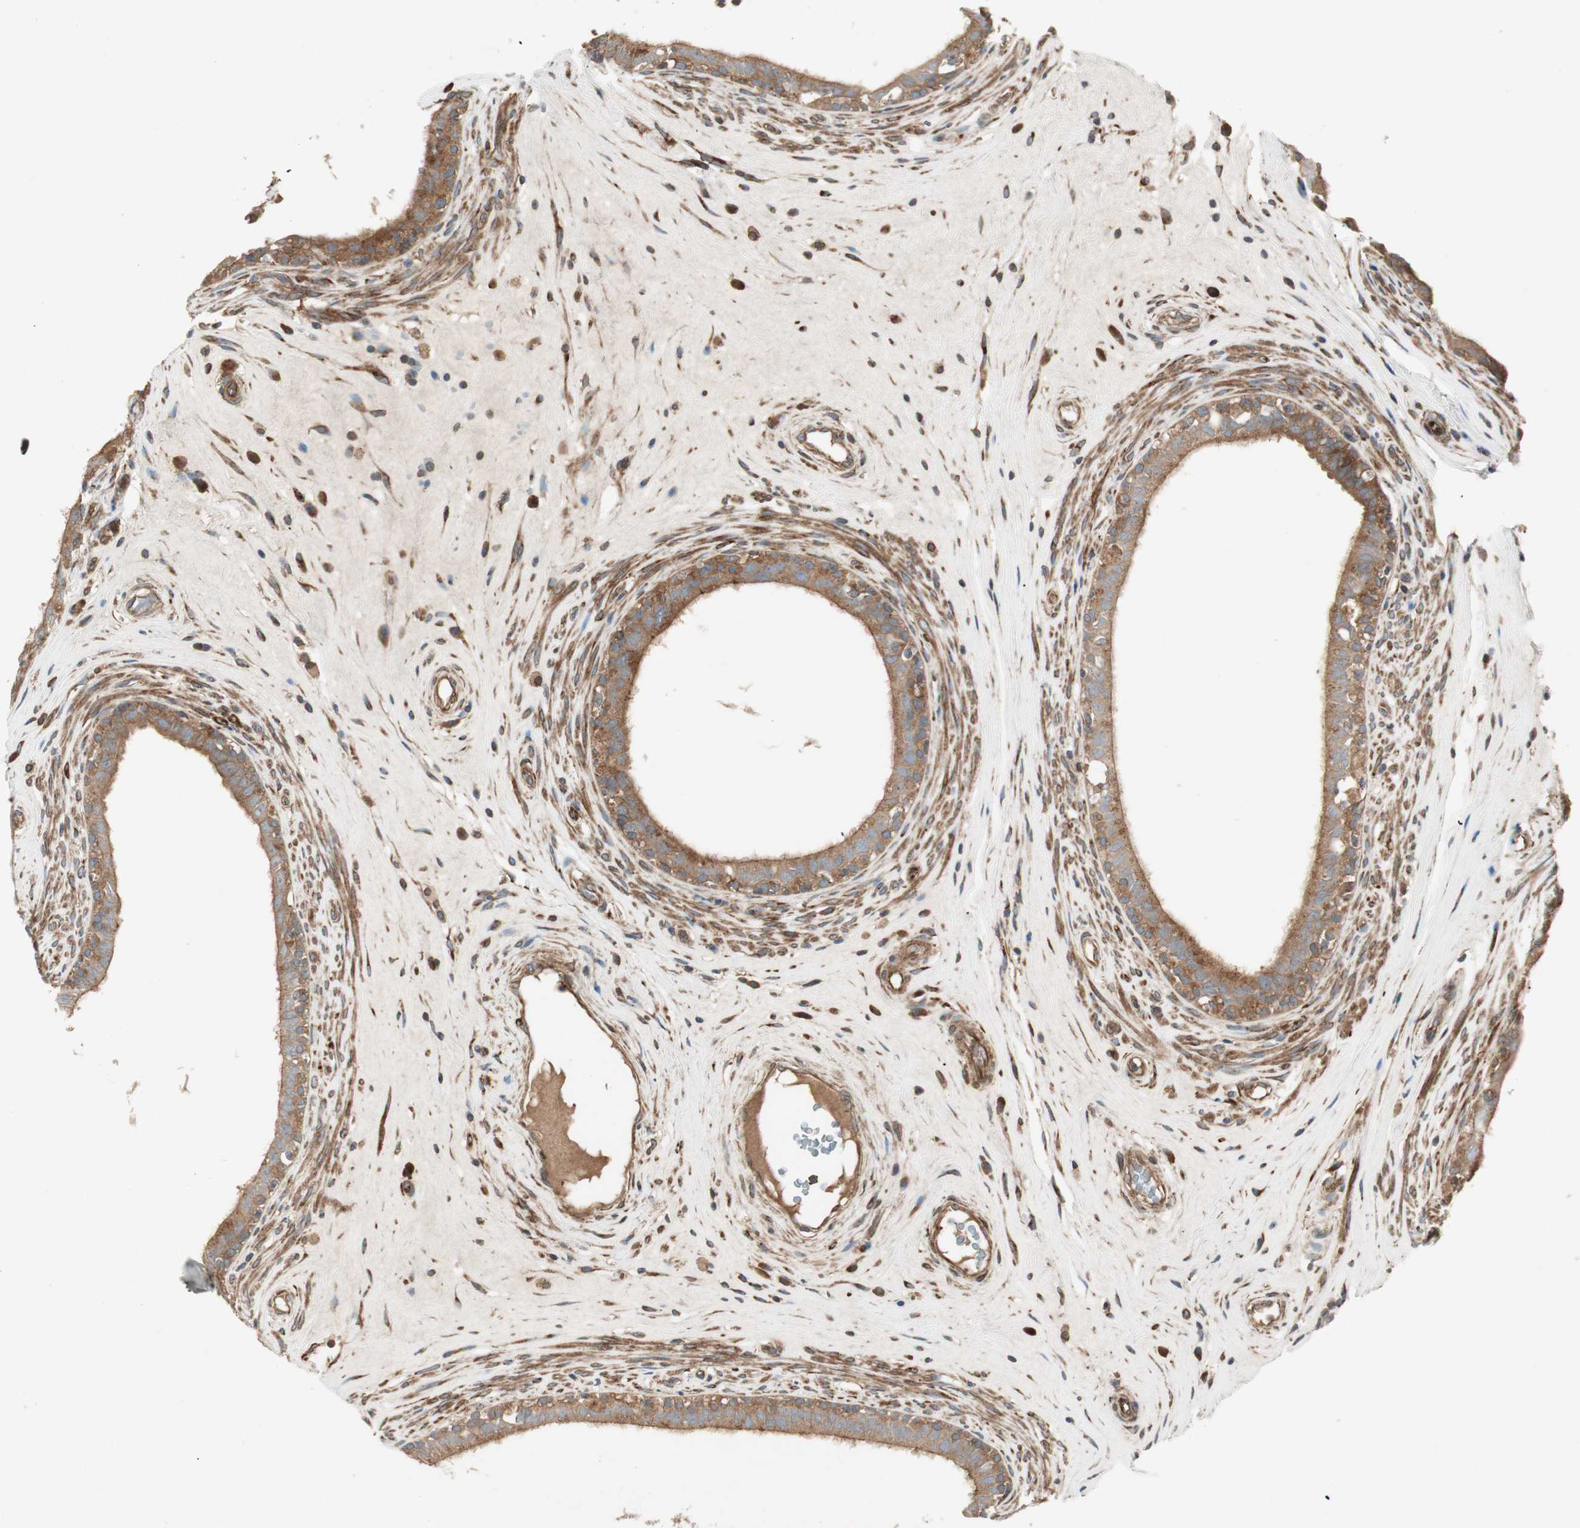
{"staining": {"intensity": "moderate", "quantity": ">75%", "location": "cytoplasmic/membranous"}, "tissue": "epididymis", "cell_type": "Glandular cells", "image_type": "normal", "snomed": [{"axis": "morphology", "description": "Normal tissue, NOS"}, {"axis": "morphology", "description": "Inflammation, NOS"}, {"axis": "topography", "description": "Epididymis"}], "caption": "This histopathology image reveals unremarkable epididymis stained with immunohistochemistry (IHC) to label a protein in brown. The cytoplasmic/membranous of glandular cells show moderate positivity for the protein. Nuclei are counter-stained blue.", "gene": "PRKG1", "patient": {"sex": "male", "age": 84}}